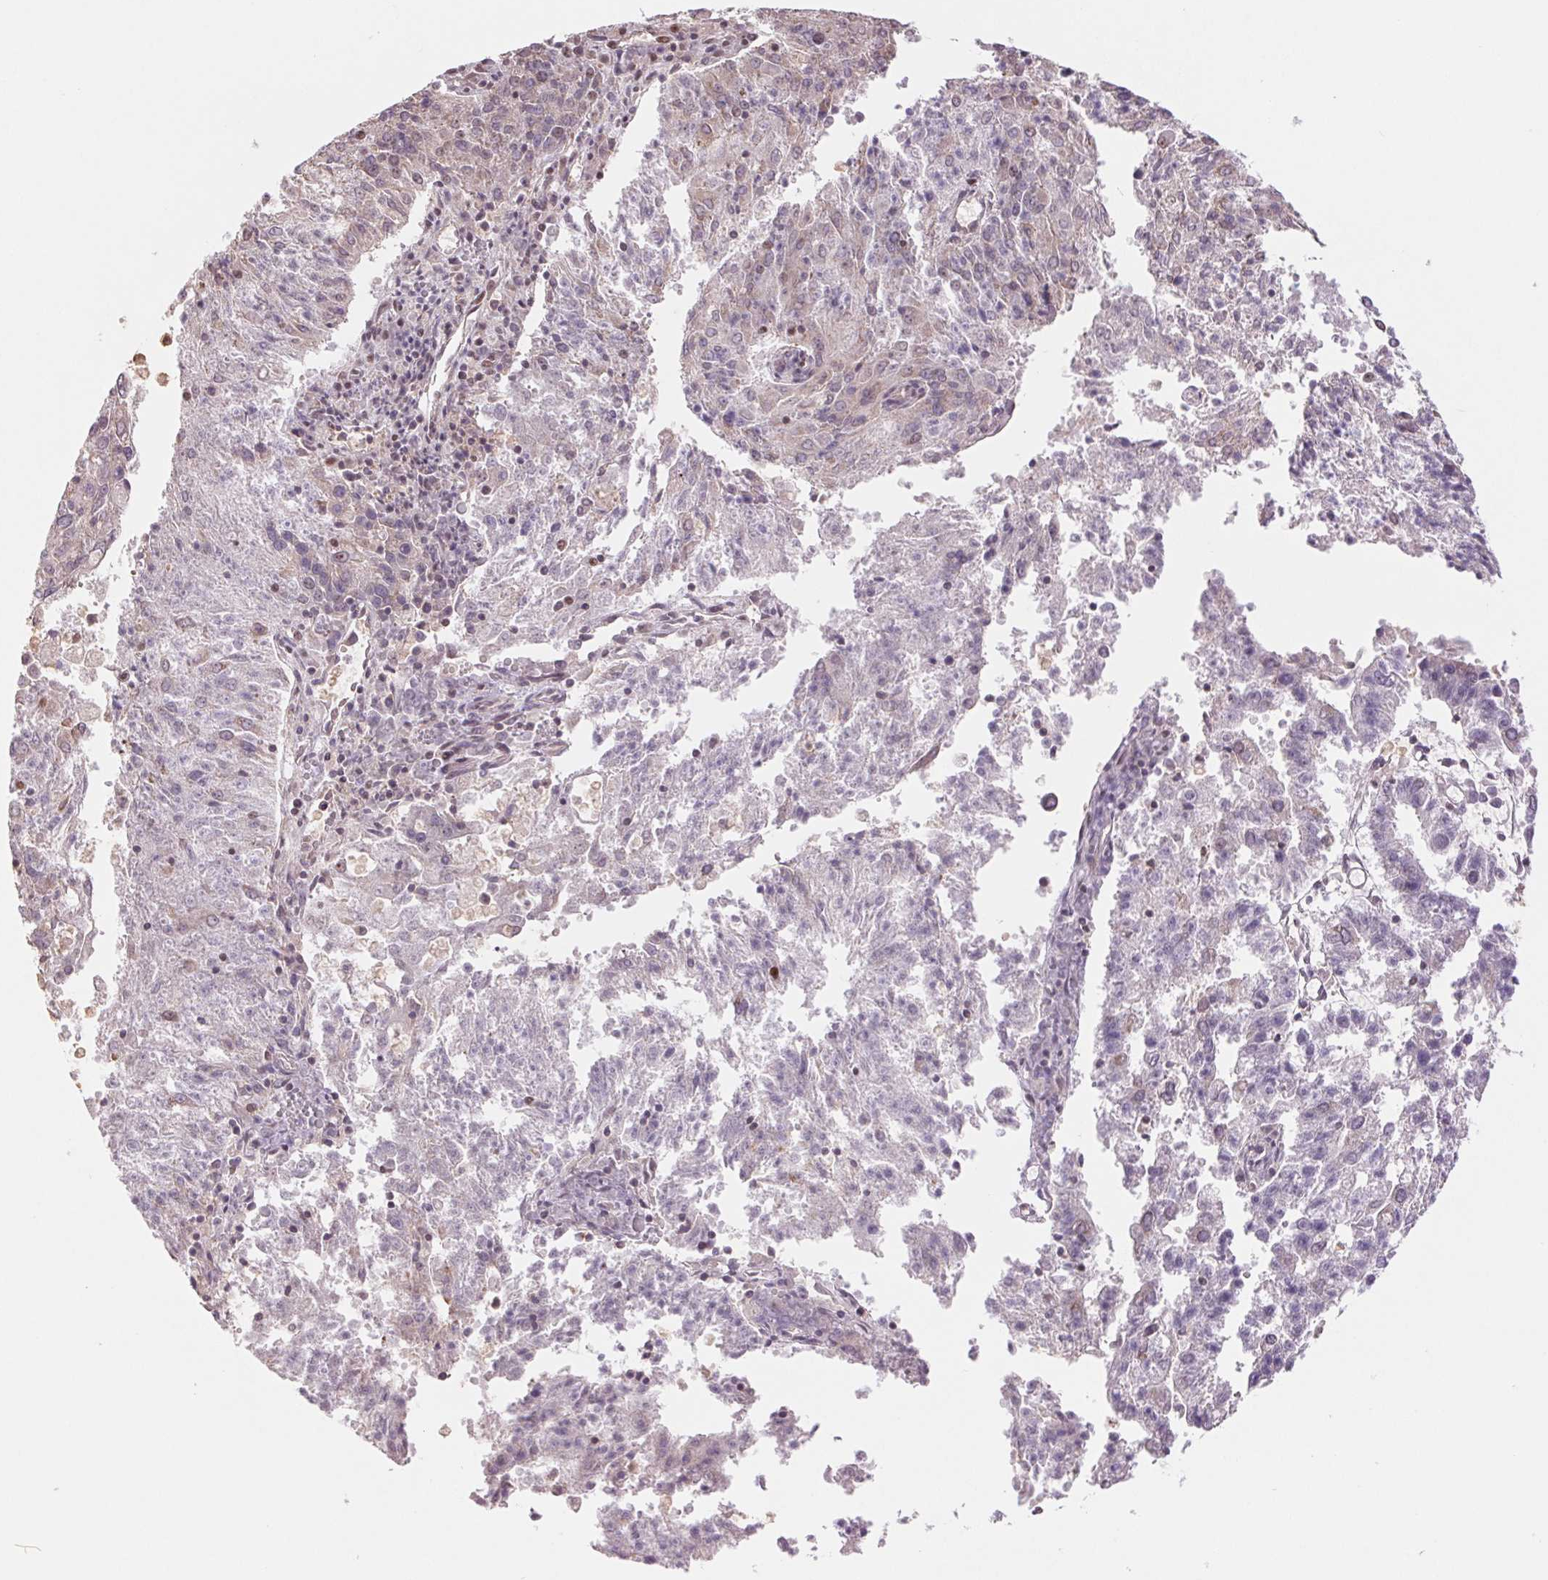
{"staining": {"intensity": "negative", "quantity": "none", "location": "none"}, "tissue": "endometrial cancer", "cell_type": "Tumor cells", "image_type": "cancer", "snomed": [{"axis": "morphology", "description": "Adenocarcinoma, NOS"}, {"axis": "topography", "description": "Endometrium"}], "caption": "Tumor cells are negative for brown protein staining in endometrial cancer (adenocarcinoma).", "gene": "SREK1", "patient": {"sex": "female", "age": 82}}